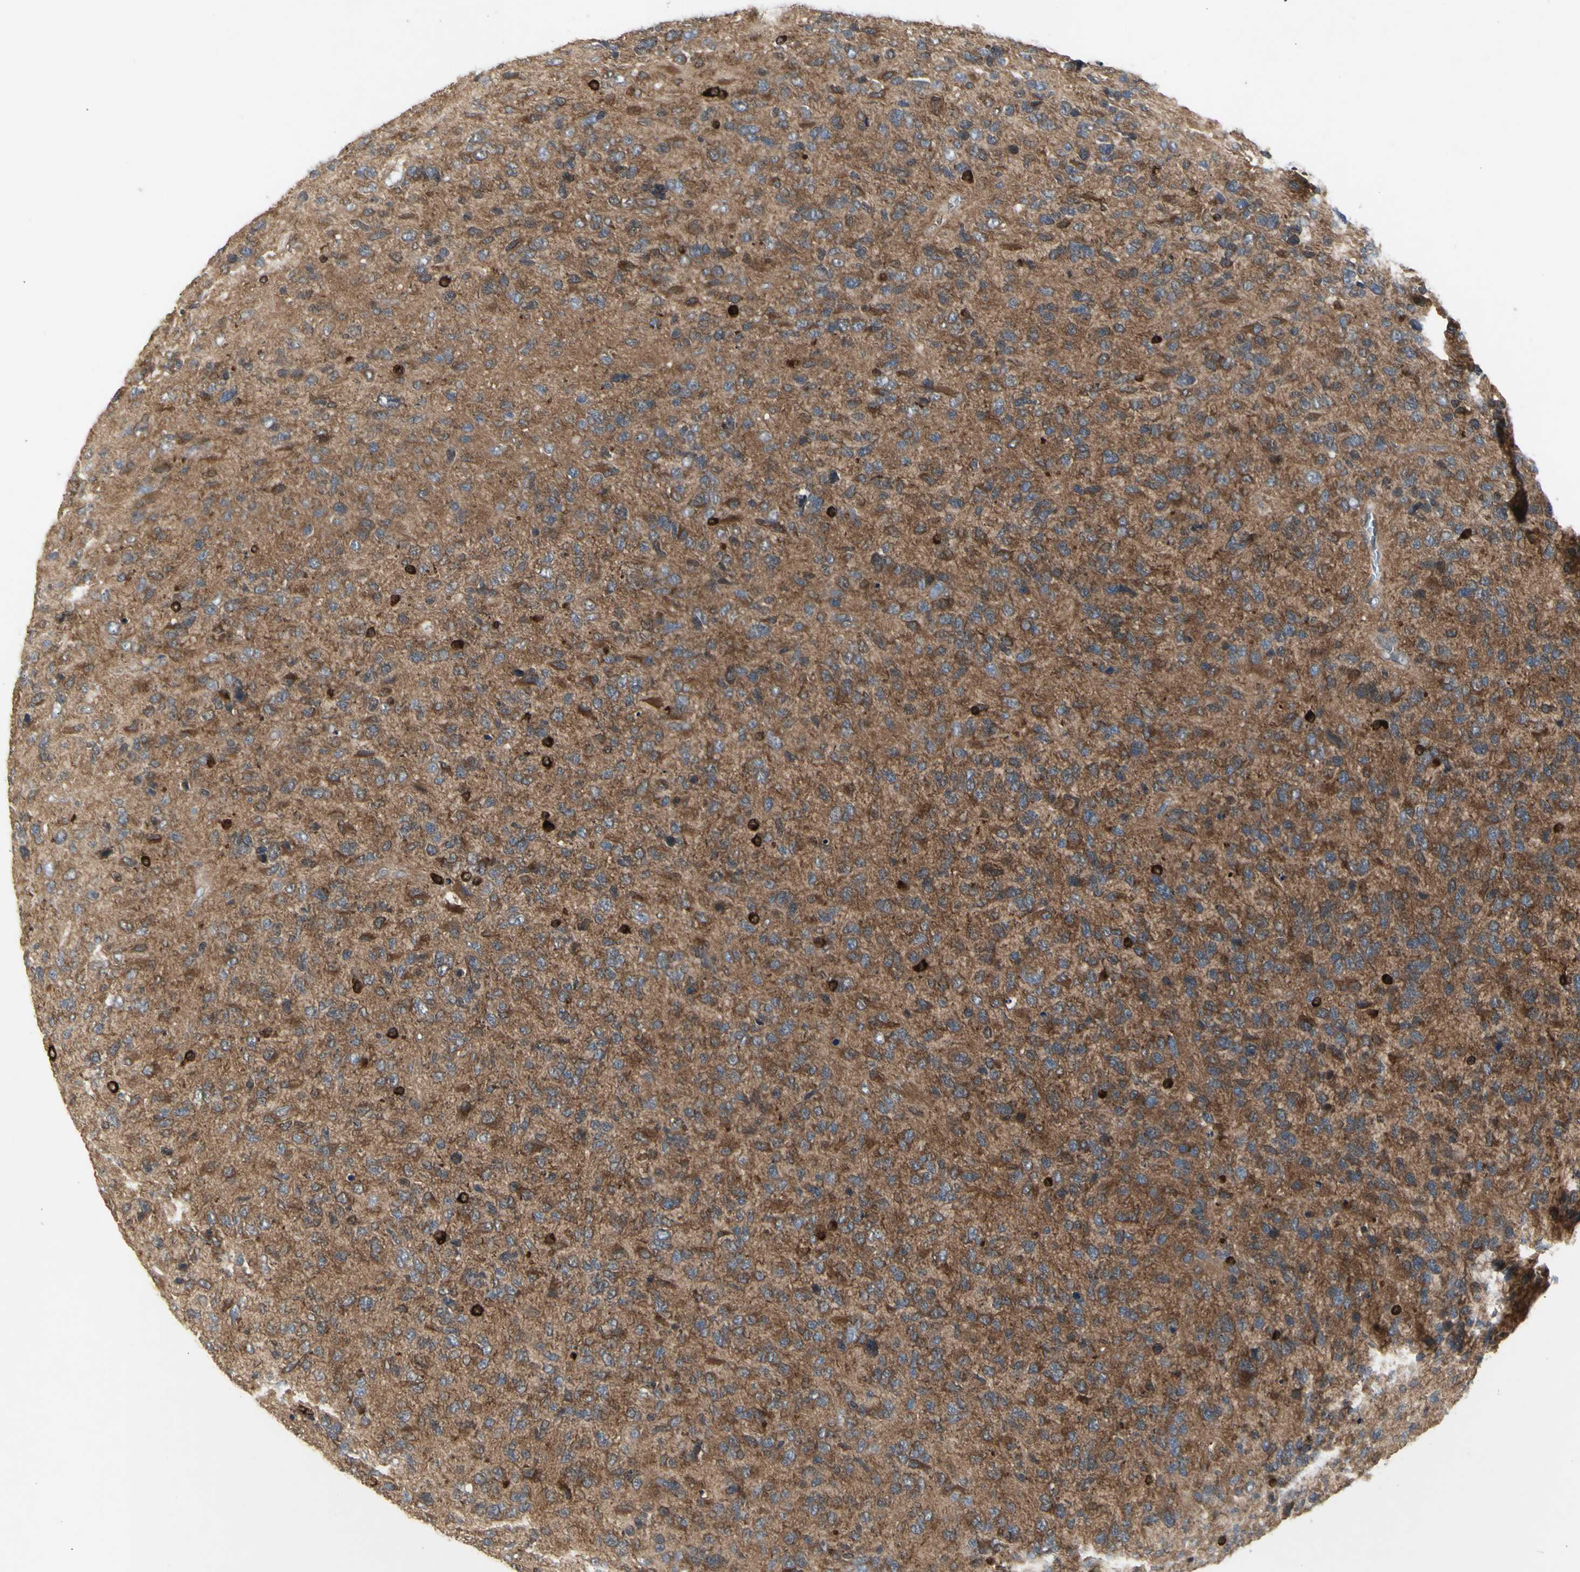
{"staining": {"intensity": "strong", "quantity": "<25%", "location": "cytoplasmic/membranous"}, "tissue": "glioma", "cell_type": "Tumor cells", "image_type": "cancer", "snomed": [{"axis": "morphology", "description": "Glioma, malignant, High grade"}, {"axis": "topography", "description": "Brain"}], "caption": "Glioma stained with a protein marker reveals strong staining in tumor cells.", "gene": "CHURC1-FNTB", "patient": {"sex": "female", "age": 58}}